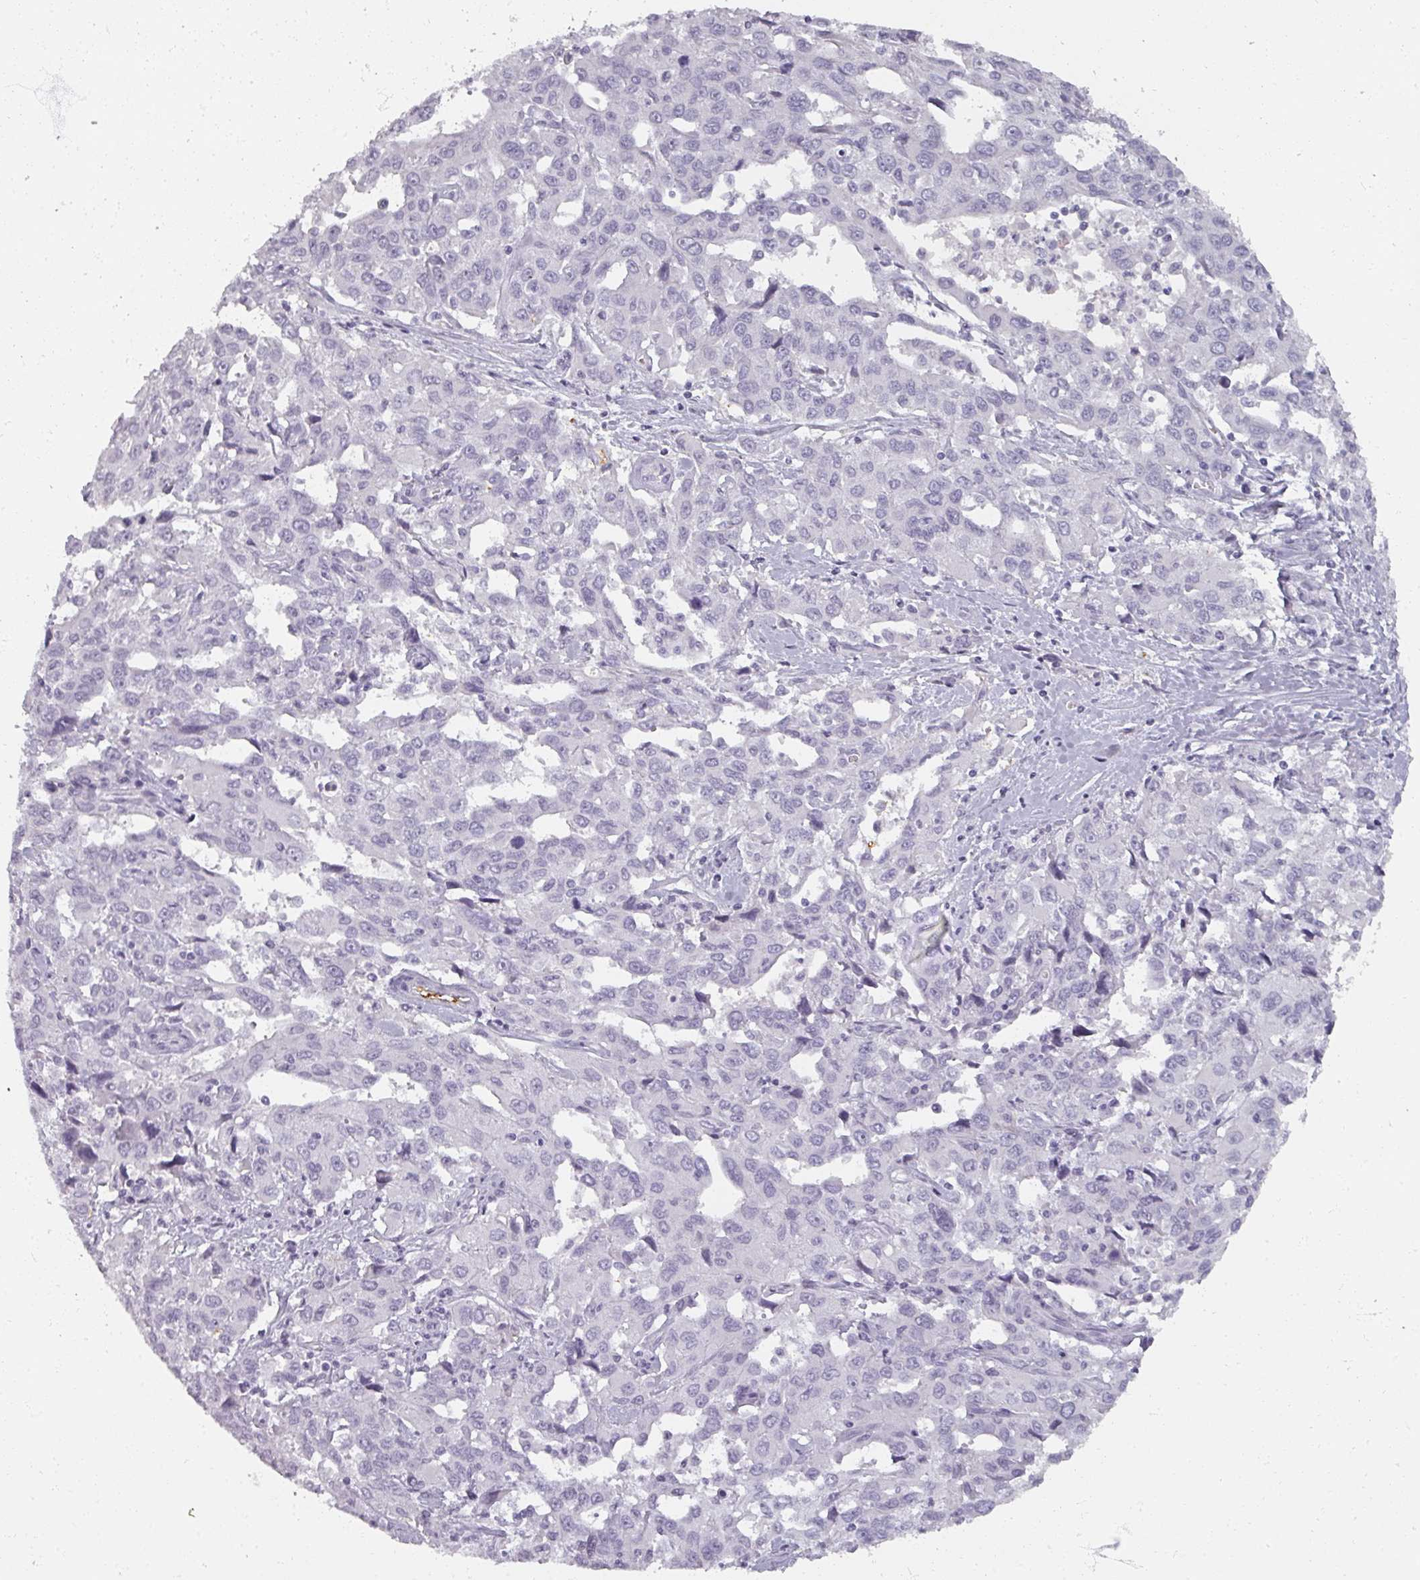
{"staining": {"intensity": "negative", "quantity": "none", "location": "none"}, "tissue": "liver cancer", "cell_type": "Tumor cells", "image_type": "cancer", "snomed": [{"axis": "morphology", "description": "Carcinoma, Hepatocellular, NOS"}, {"axis": "topography", "description": "Liver"}], "caption": "The histopathology image exhibits no staining of tumor cells in liver cancer. The staining is performed using DAB brown chromogen with nuclei counter-stained in using hematoxylin.", "gene": "REG3G", "patient": {"sex": "male", "age": 63}}